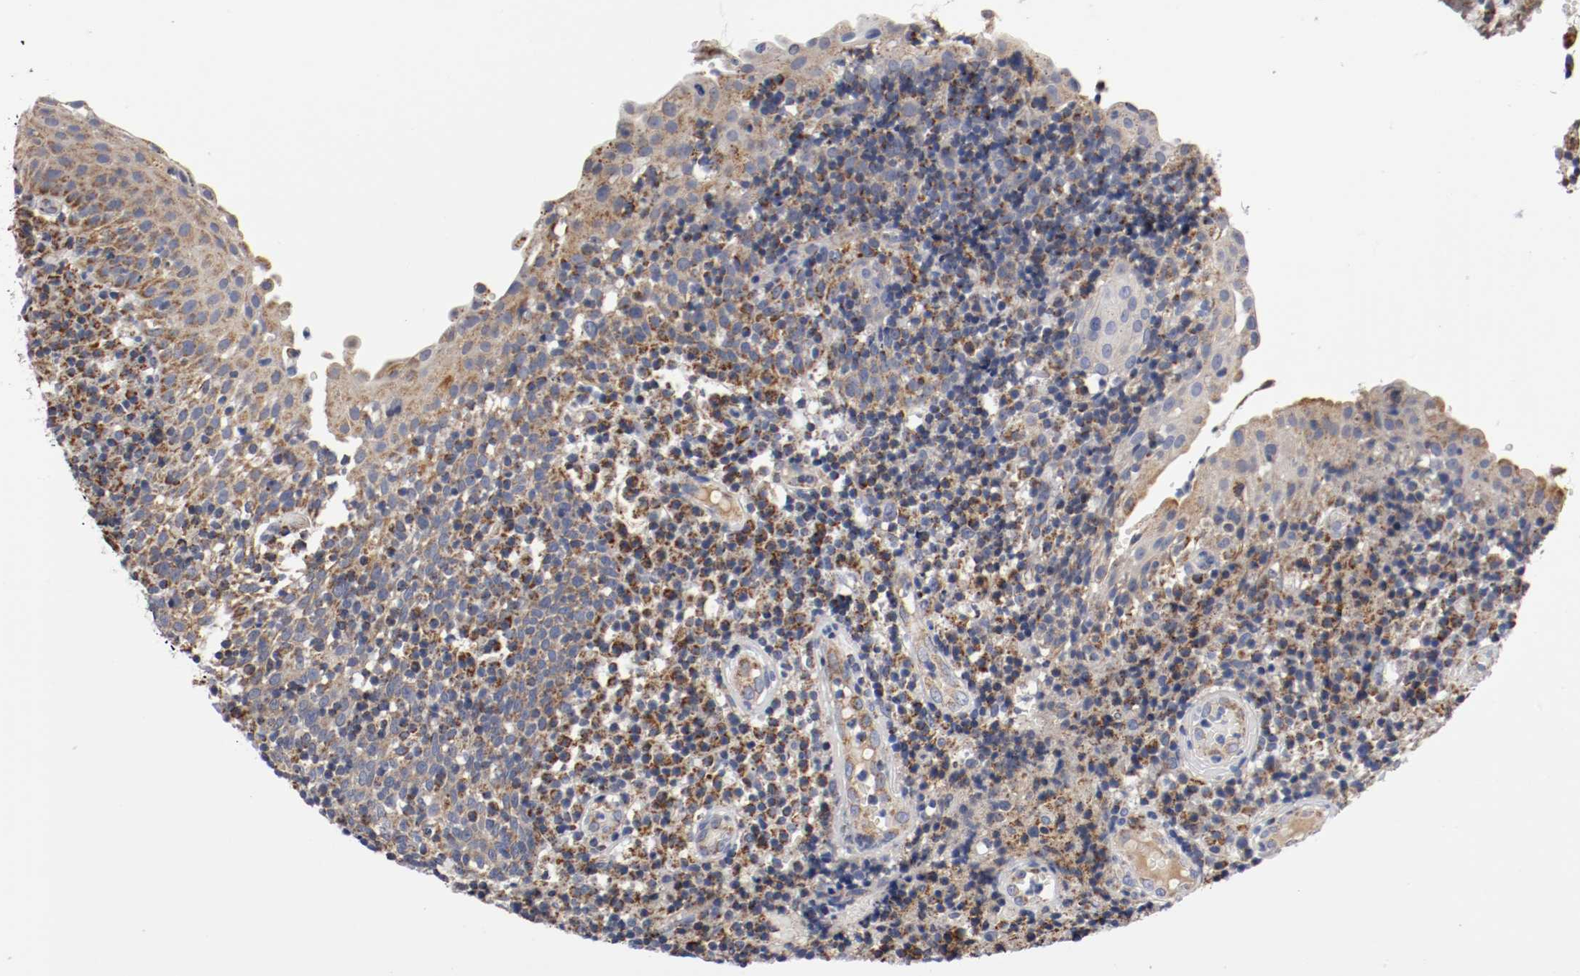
{"staining": {"intensity": "weak", "quantity": "<25%", "location": "cytoplasmic/membranous"}, "tissue": "tonsil", "cell_type": "Germinal center cells", "image_type": "normal", "snomed": [{"axis": "morphology", "description": "Normal tissue, NOS"}, {"axis": "topography", "description": "Tonsil"}], "caption": "High magnification brightfield microscopy of benign tonsil stained with DAB (3,3'-diaminobenzidine) (brown) and counterstained with hematoxylin (blue): germinal center cells show no significant positivity. (DAB (3,3'-diaminobenzidine) immunohistochemistry (IHC), high magnification).", "gene": "PCSK6", "patient": {"sex": "female", "age": 40}}